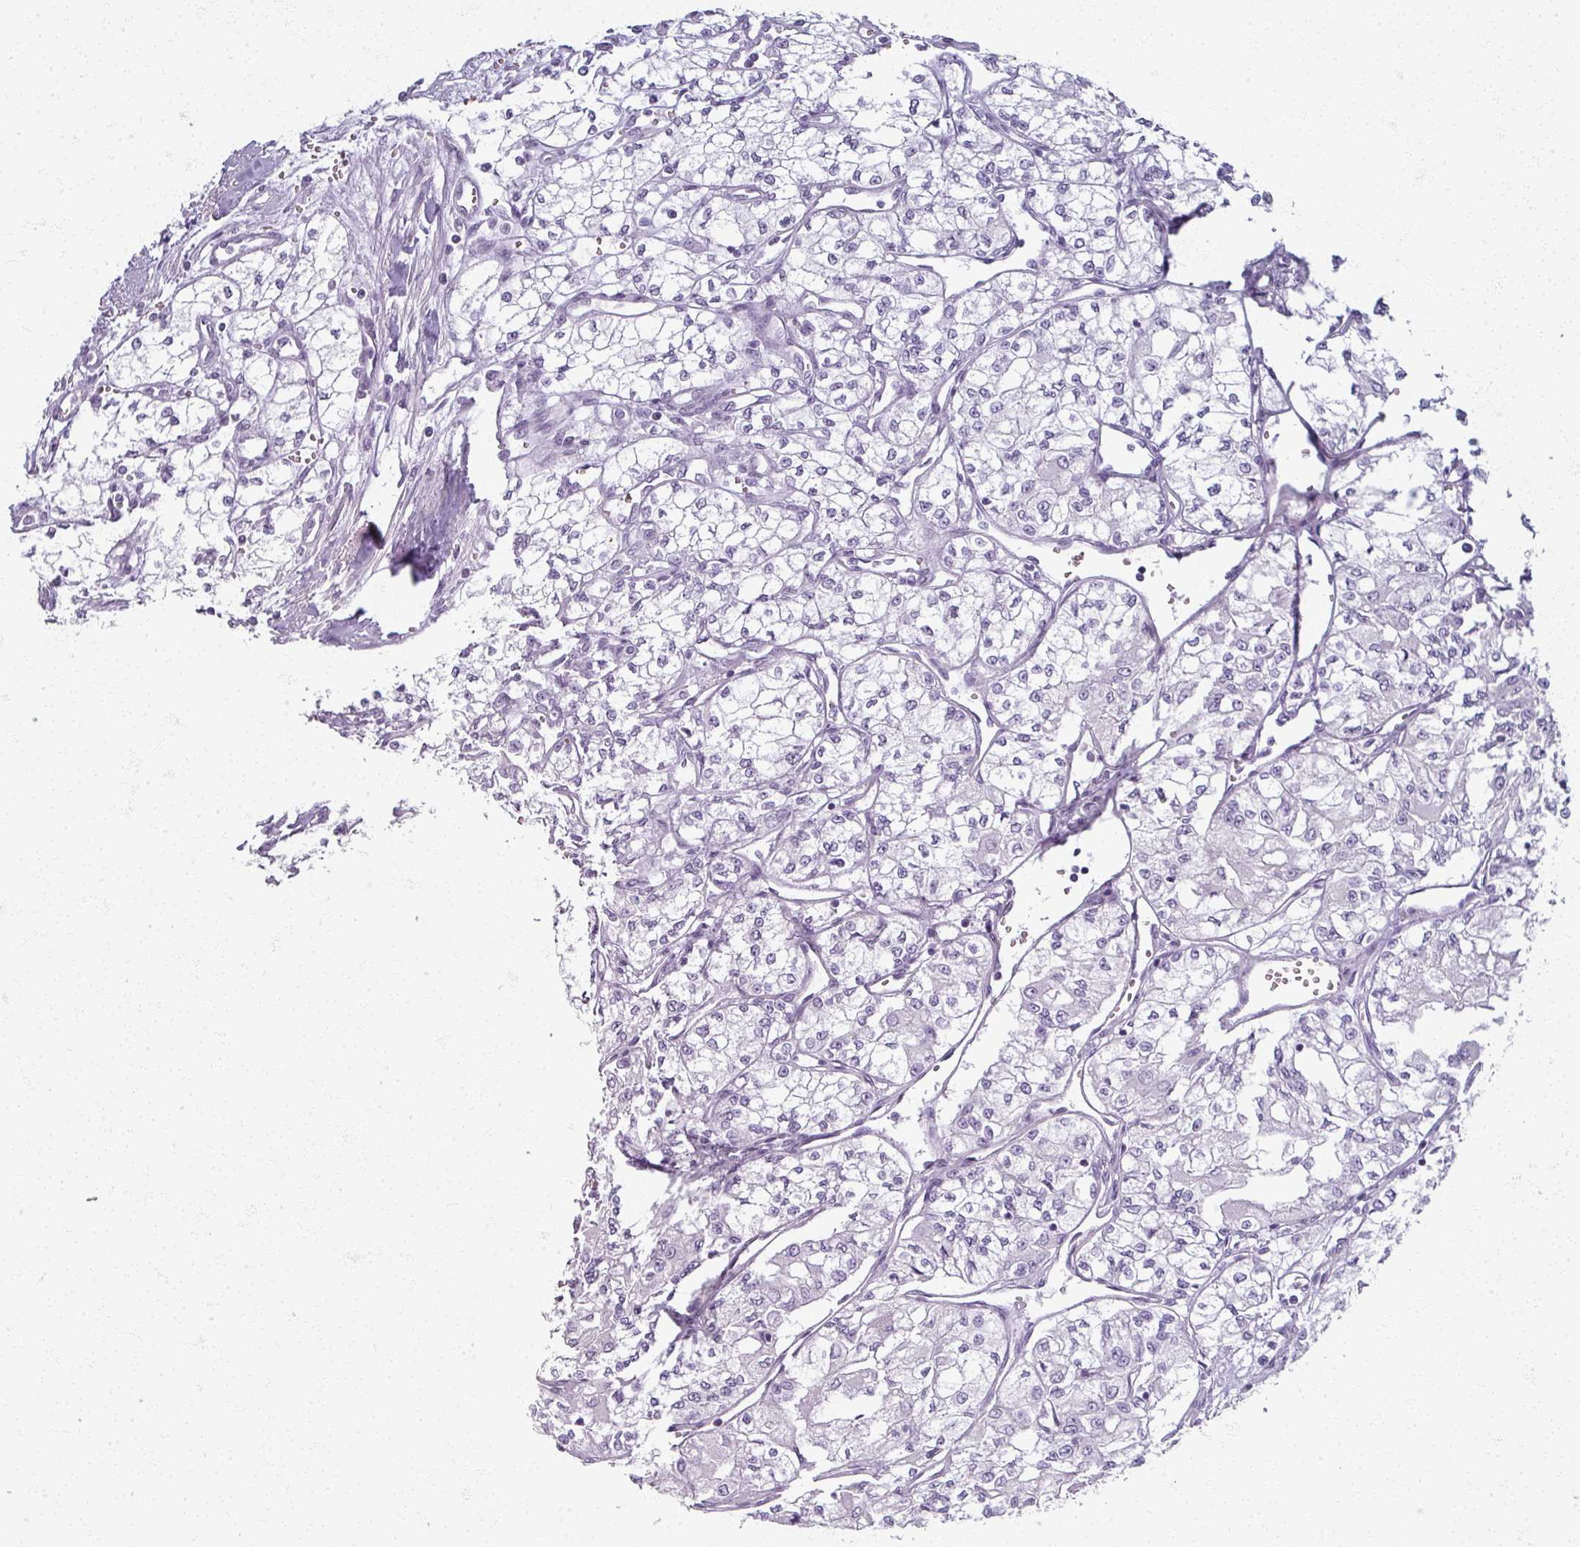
{"staining": {"intensity": "negative", "quantity": "none", "location": "none"}, "tissue": "renal cancer", "cell_type": "Tumor cells", "image_type": "cancer", "snomed": [{"axis": "morphology", "description": "Adenocarcinoma, NOS"}, {"axis": "topography", "description": "Kidney"}], "caption": "Renal cancer was stained to show a protein in brown. There is no significant positivity in tumor cells.", "gene": "RFPL2", "patient": {"sex": "male", "age": 59}}